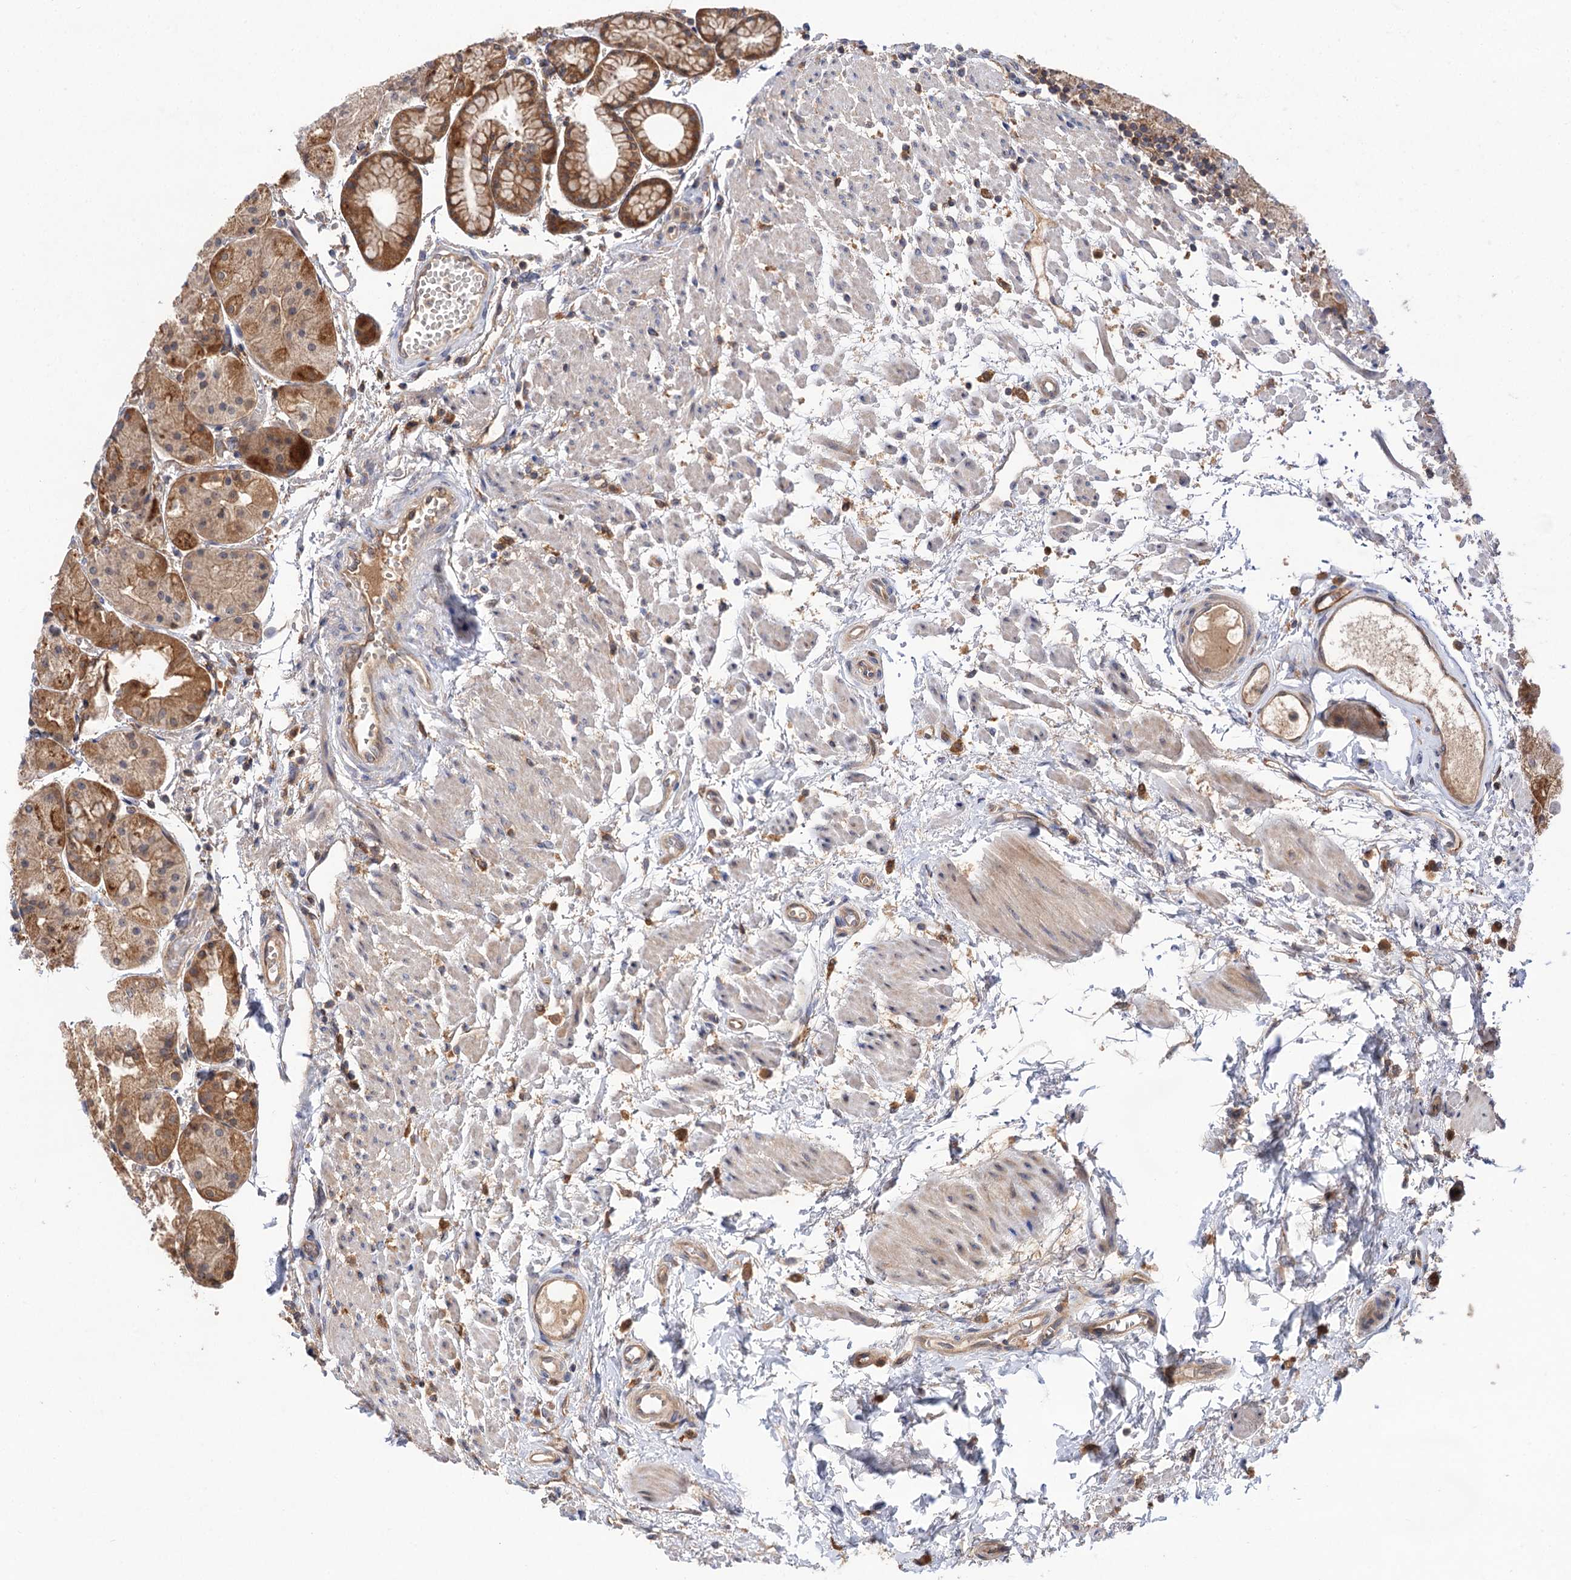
{"staining": {"intensity": "moderate", "quantity": ">75%", "location": "cytoplasmic/membranous"}, "tissue": "stomach", "cell_type": "Glandular cells", "image_type": "normal", "snomed": [{"axis": "morphology", "description": "Normal tissue, NOS"}, {"axis": "topography", "description": "Stomach, upper"}], "caption": "High-power microscopy captured an immunohistochemistry histopathology image of benign stomach, revealing moderate cytoplasmic/membranous positivity in approximately >75% of glandular cells.", "gene": "PATL1", "patient": {"sex": "male", "age": 72}}